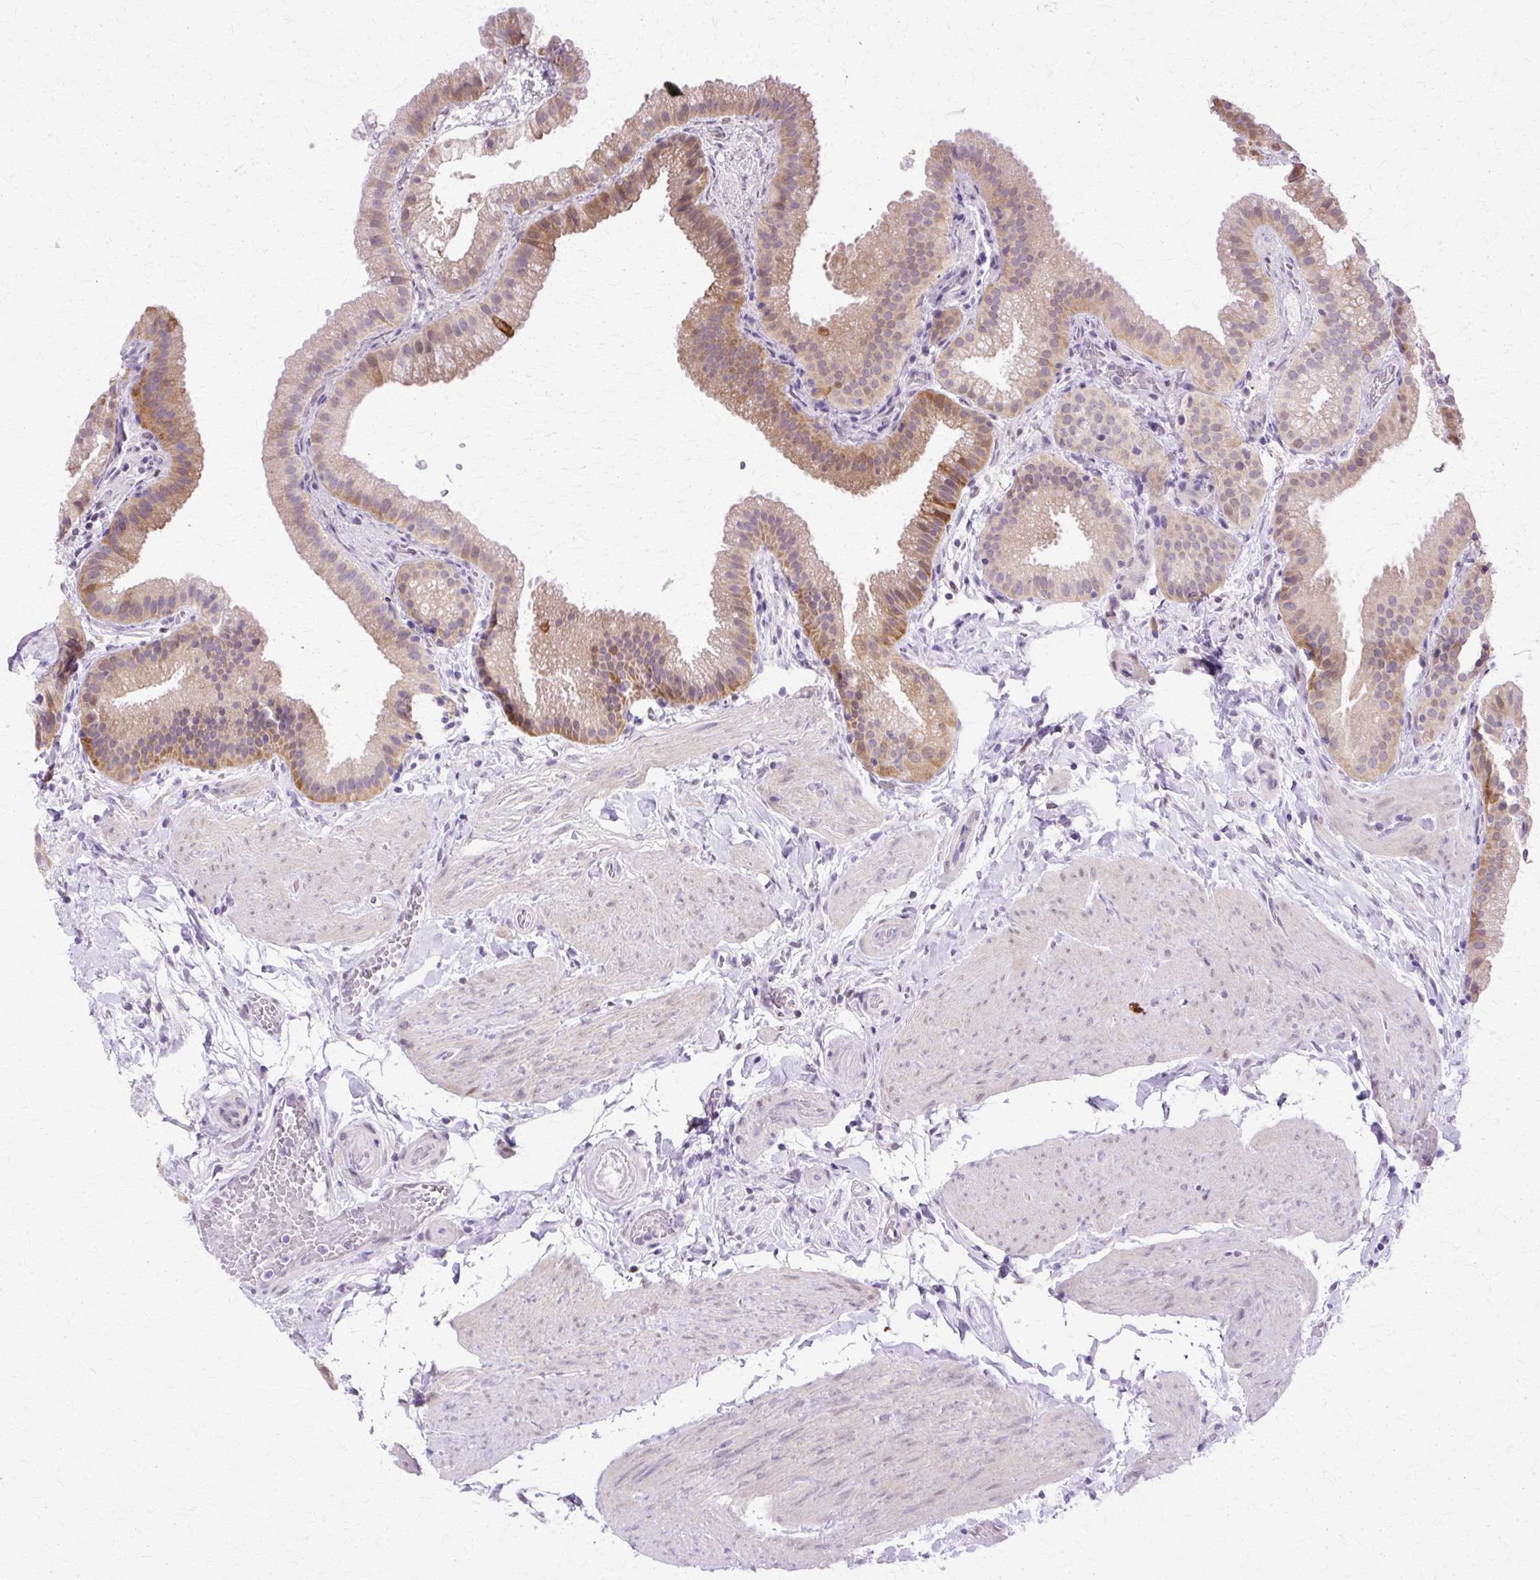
{"staining": {"intensity": "moderate", "quantity": "<25%", "location": "cytoplasmic/membranous,nuclear"}, "tissue": "gallbladder", "cell_type": "Glandular cells", "image_type": "normal", "snomed": [{"axis": "morphology", "description": "Normal tissue, NOS"}, {"axis": "topography", "description": "Gallbladder"}], "caption": "The histopathology image reveals staining of unremarkable gallbladder, revealing moderate cytoplasmic/membranous,nuclear protein staining (brown color) within glandular cells.", "gene": "HSPA1A", "patient": {"sex": "female", "age": 63}}